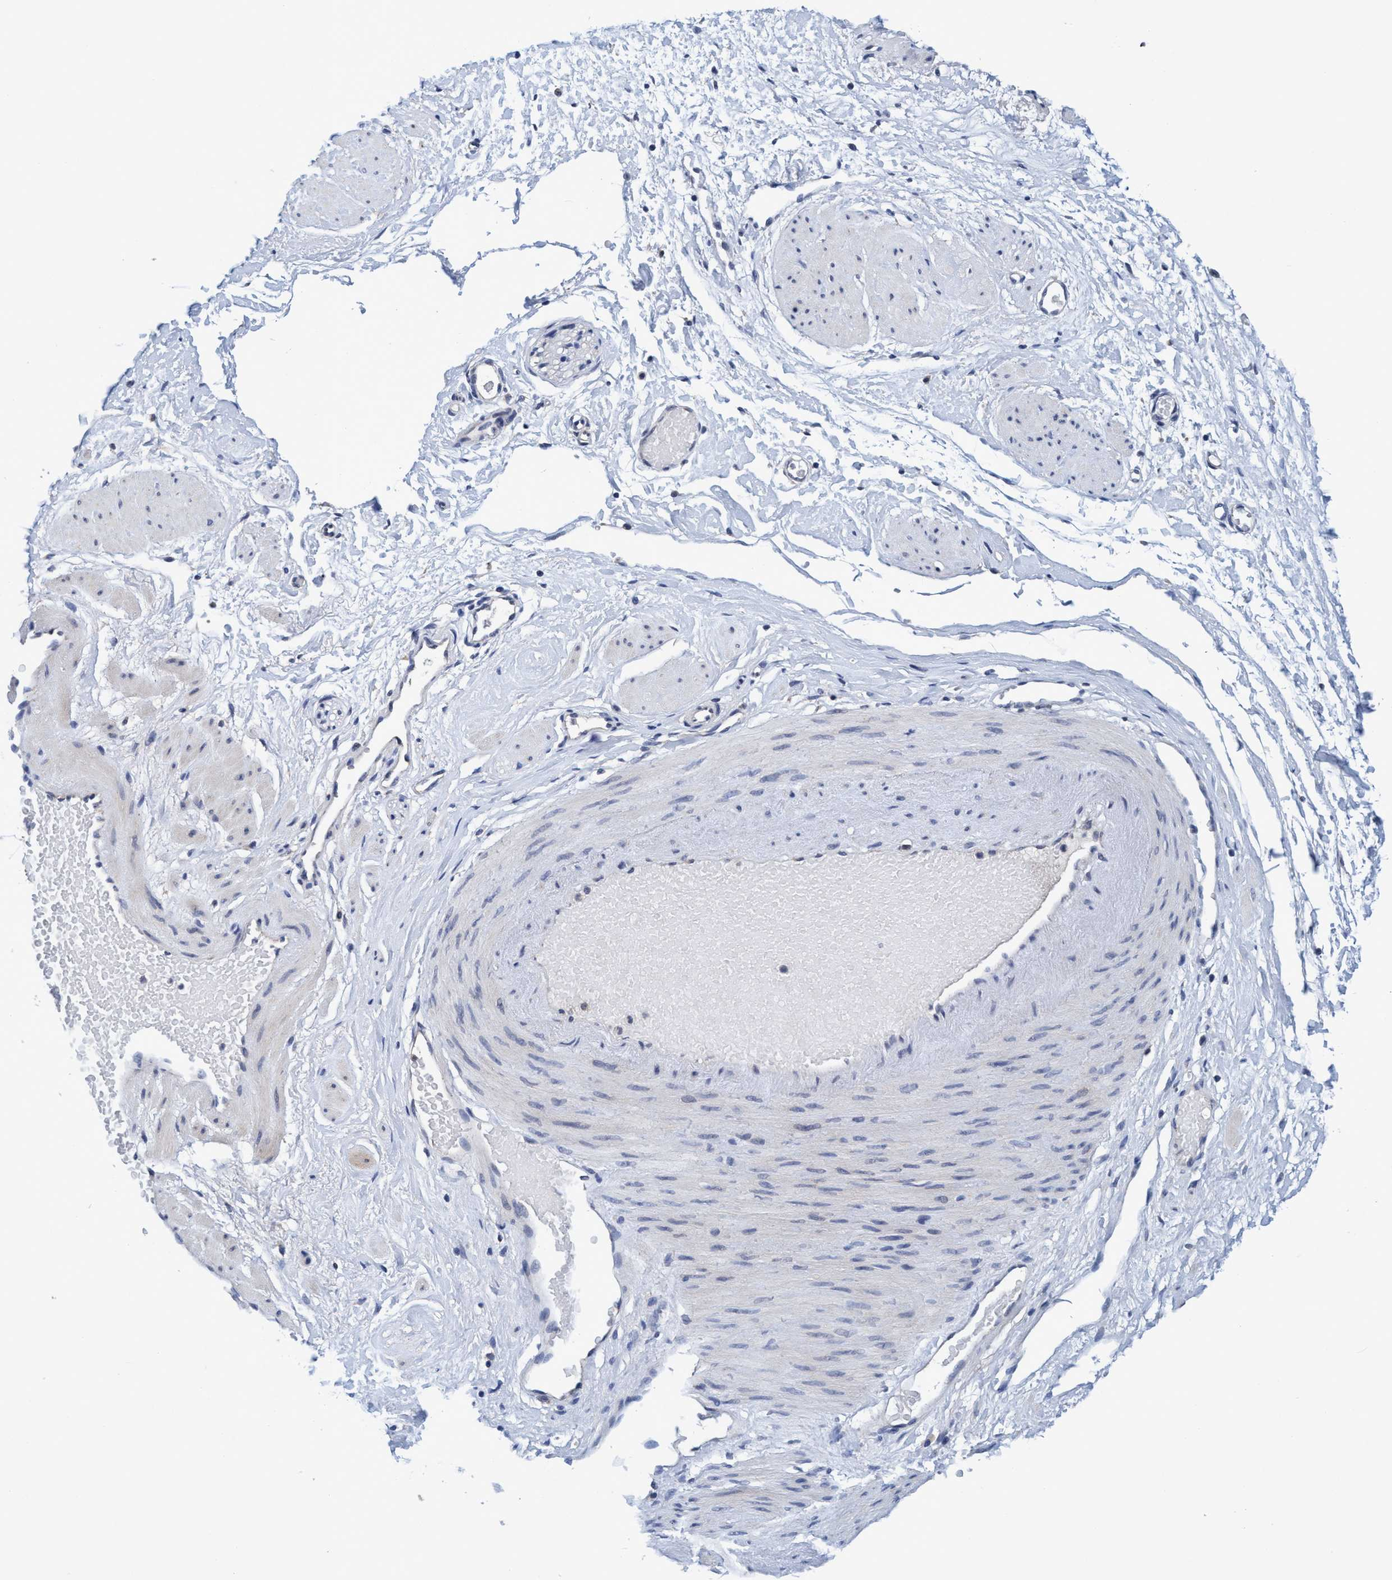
{"staining": {"intensity": "weak", "quantity": "25%-75%", "location": "cytoplasmic/membranous"}, "tissue": "adipose tissue", "cell_type": "Adipocytes", "image_type": "normal", "snomed": [{"axis": "morphology", "description": "Normal tissue, NOS"}, {"axis": "topography", "description": "Soft tissue"}], "caption": "Immunohistochemical staining of benign human adipose tissue displays low levels of weak cytoplasmic/membranous expression in approximately 25%-75% of adipocytes.", "gene": "CALCOCO2", "patient": {"sex": "male", "age": 72}}